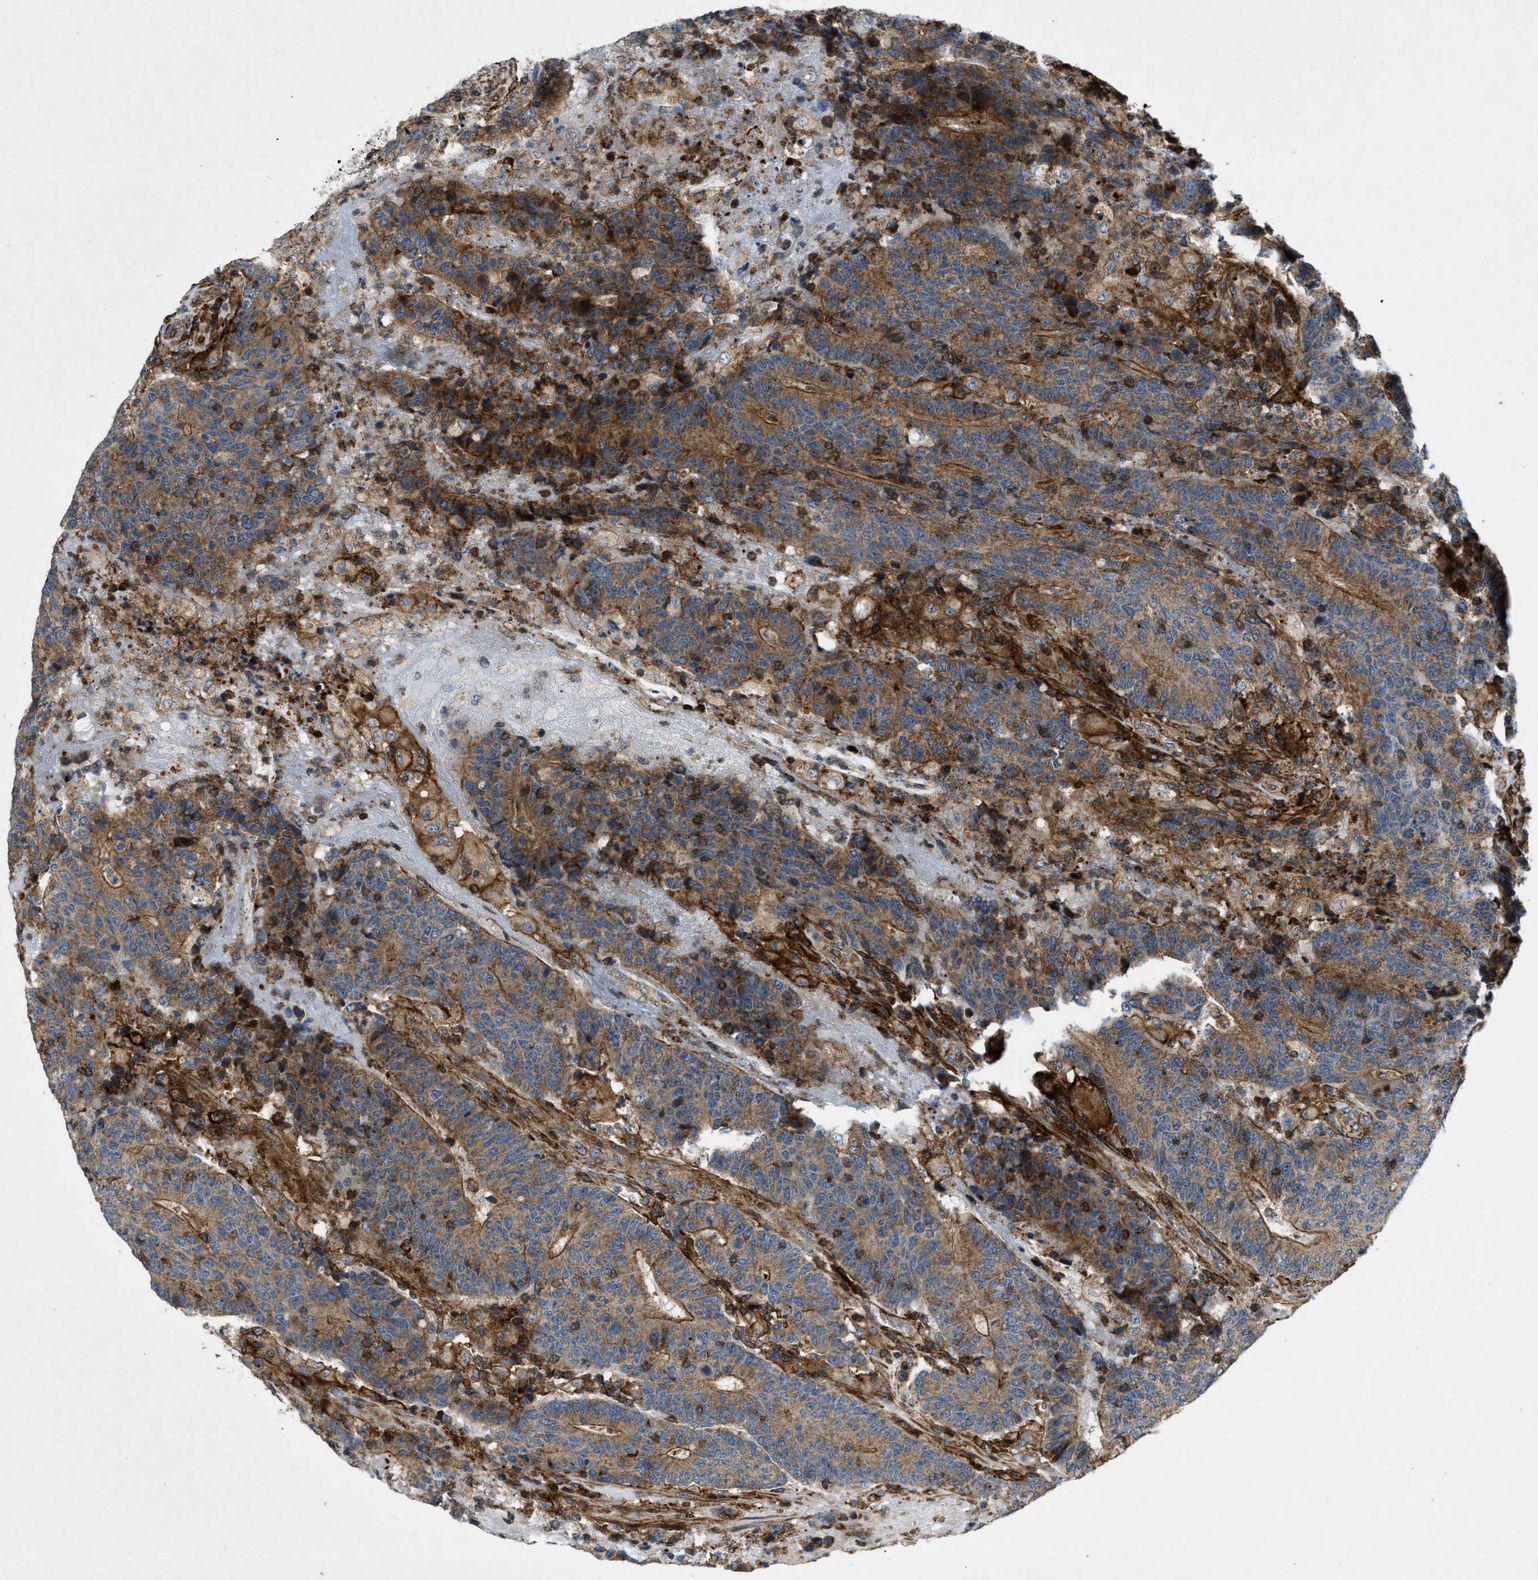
{"staining": {"intensity": "moderate", "quantity": ">75%", "location": "cytoplasmic/membranous"}, "tissue": "colorectal cancer", "cell_type": "Tumor cells", "image_type": "cancer", "snomed": [{"axis": "morphology", "description": "Normal tissue, NOS"}, {"axis": "morphology", "description": "Adenocarcinoma, NOS"}, {"axis": "topography", "description": "Colon"}], "caption": "DAB immunohistochemical staining of adenocarcinoma (colorectal) exhibits moderate cytoplasmic/membranous protein positivity in about >75% of tumor cells. (DAB (3,3'-diaminobenzidine) IHC, brown staining for protein, blue staining for nuclei).", "gene": "DHODH", "patient": {"sex": "female", "age": 75}}